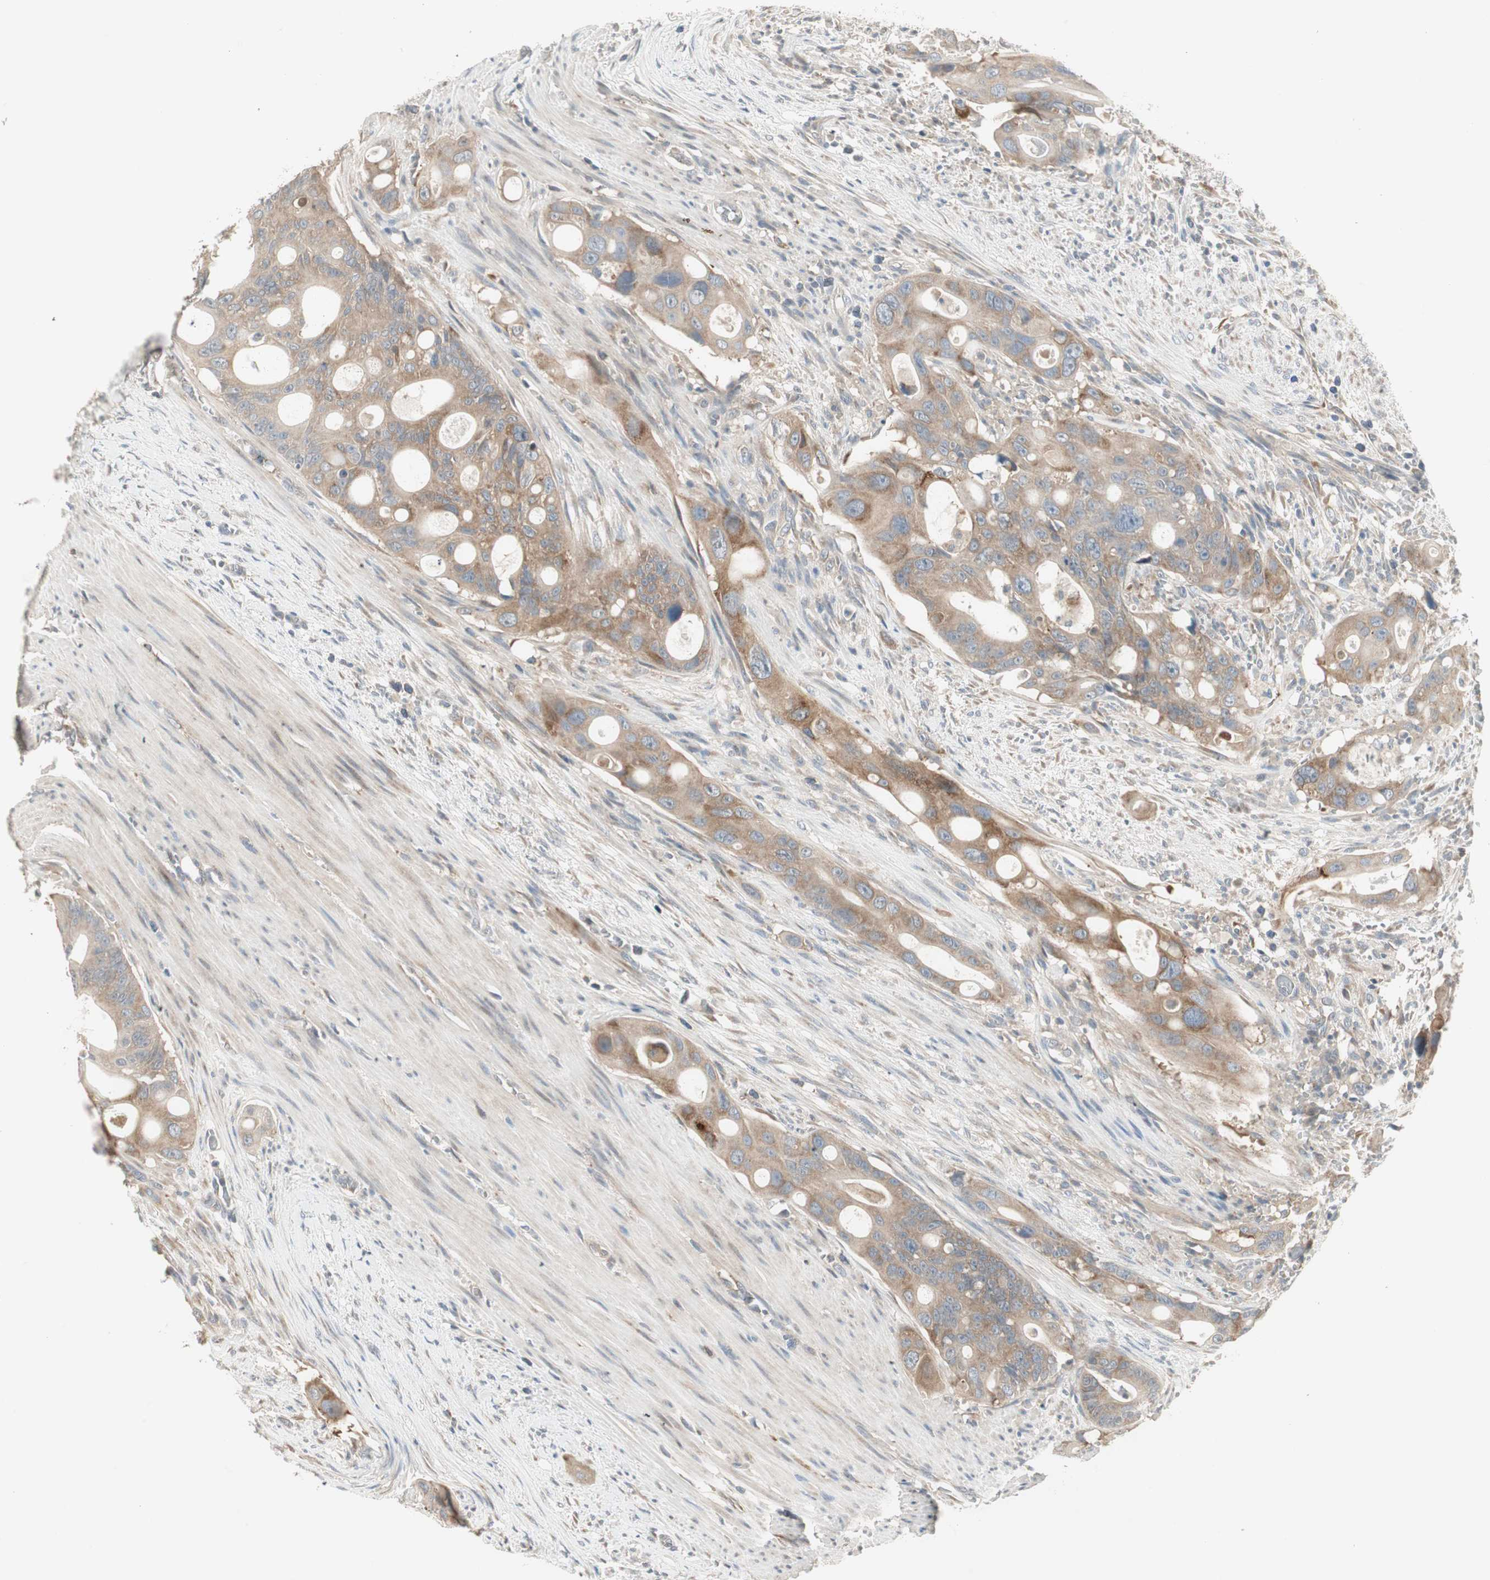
{"staining": {"intensity": "moderate", "quantity": ">75%", "location": "cytoplasmic/membranous"}, "tissue": "colorectal cancer", "cell_type": "Tumor cells", "image_type": "cancer", "snomed": [{"axis": "morphology", "description": "Adenocarcinoma, NOS"}, {"axis": "topography", "description": "Colon"}], "caption": "Protein staining by IHC reveals moderate cytoplasmic/membranous staining in about >75% of tumor cells in colorectal cancer.", "gene": "ZFP36", "patient": {"sex": "female", "age": 57}}